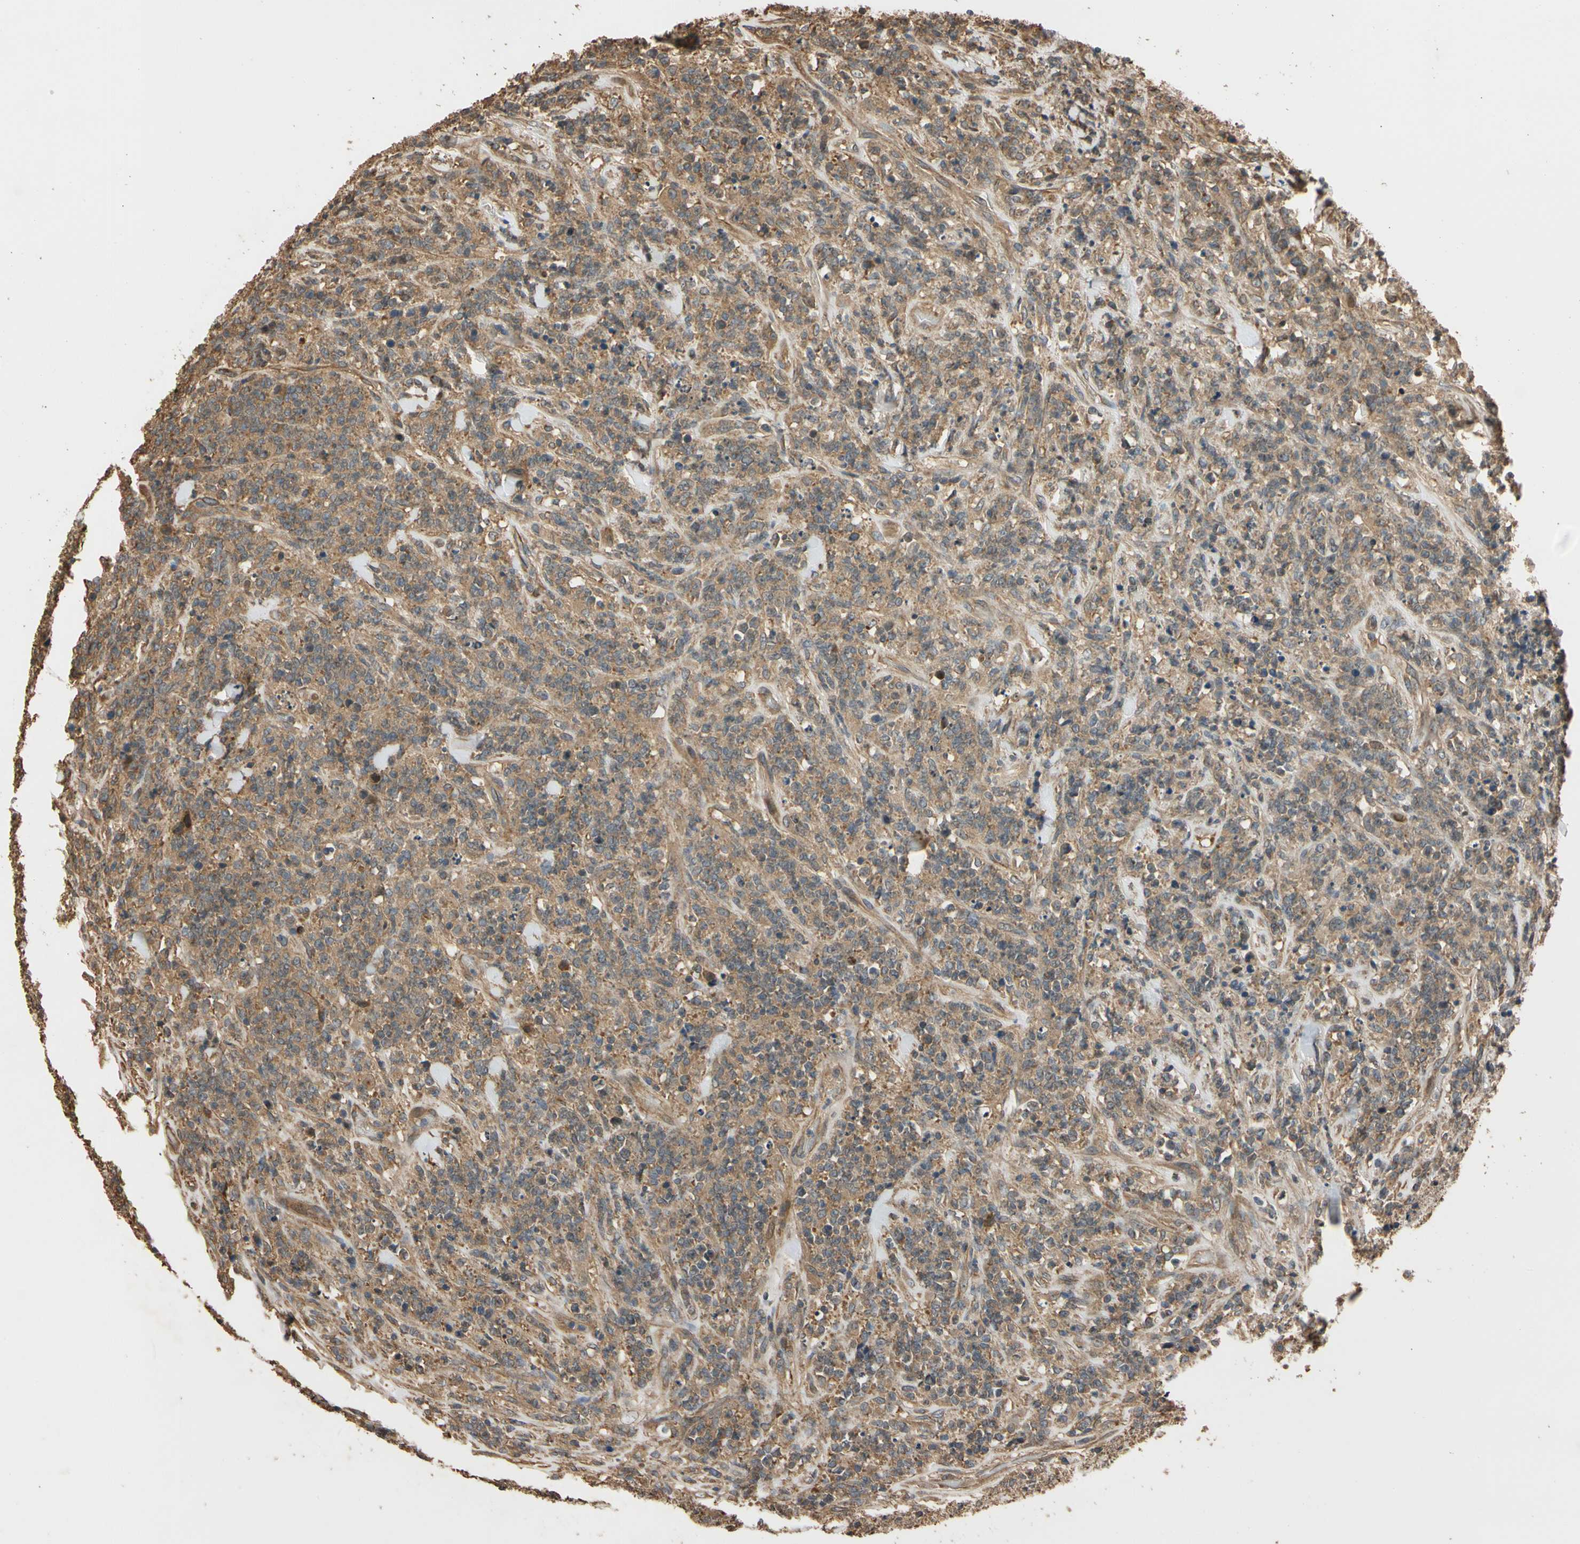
{"staining": {"intensity": "weak", "quantity": ">75%", "location": "cytoplasmic/membranous"}, "tissue": "lymphoma", "cell_type": "Tumor cells", "image_type": "cancer", "snomed": [{"axis": "morphology", "description": "Malignant lymphoma, non-Hodgkin's type, High grade"}, {"axis": "topography", "description": "Soft tissue"}], "caption": "A brown stain highlights weak cytoplasmic/membranous staining of a protein in high-grade malignant lymphoma, non-Hodgkin's type tumor cells. (Stains: DAB in brown, nuclei in blue, Microscopy: brightfield microscopy at high magnification).", "gene": "MGRN1", "patient": {"sex": "male", "age": 18}}